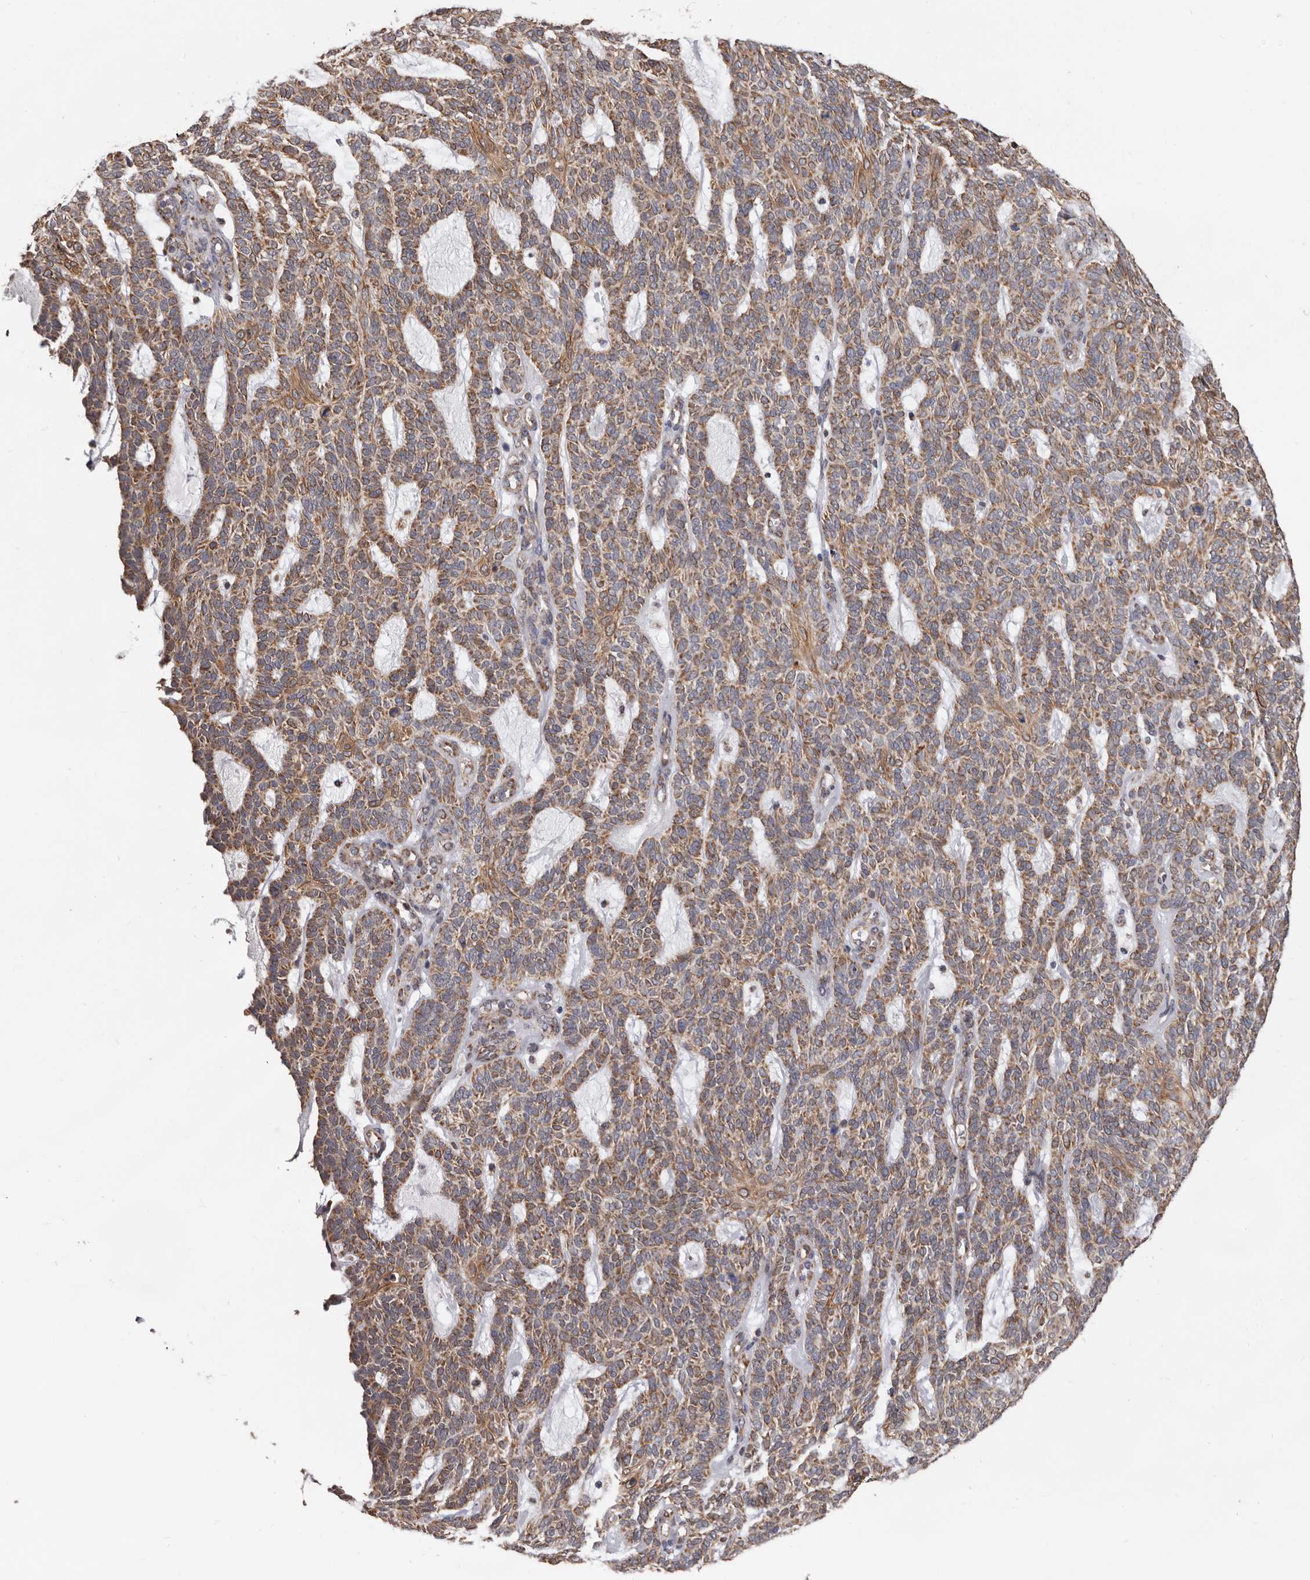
{"staining": {"intensity": "moderate", "quantity": ">75%", "location": "cytoplasmic/membranous"}, "tissue": "skin cancer", "cell_type": "Tumor cells", "image_type": "cancer", "snomed": [{"axis": "morphology", "description": "Squamous cell carcinoma, NOS"}, {"axis": "topography", "description": "Skin"}], "caption": "The micrograph displays a brown stain indicating the presence of a protein in the cytoplasmic/membranous of tumor cells in skin squamous cell carcinoma.", "gene": "MRPL18", "patient": {"sex": "female", "age": 90}}